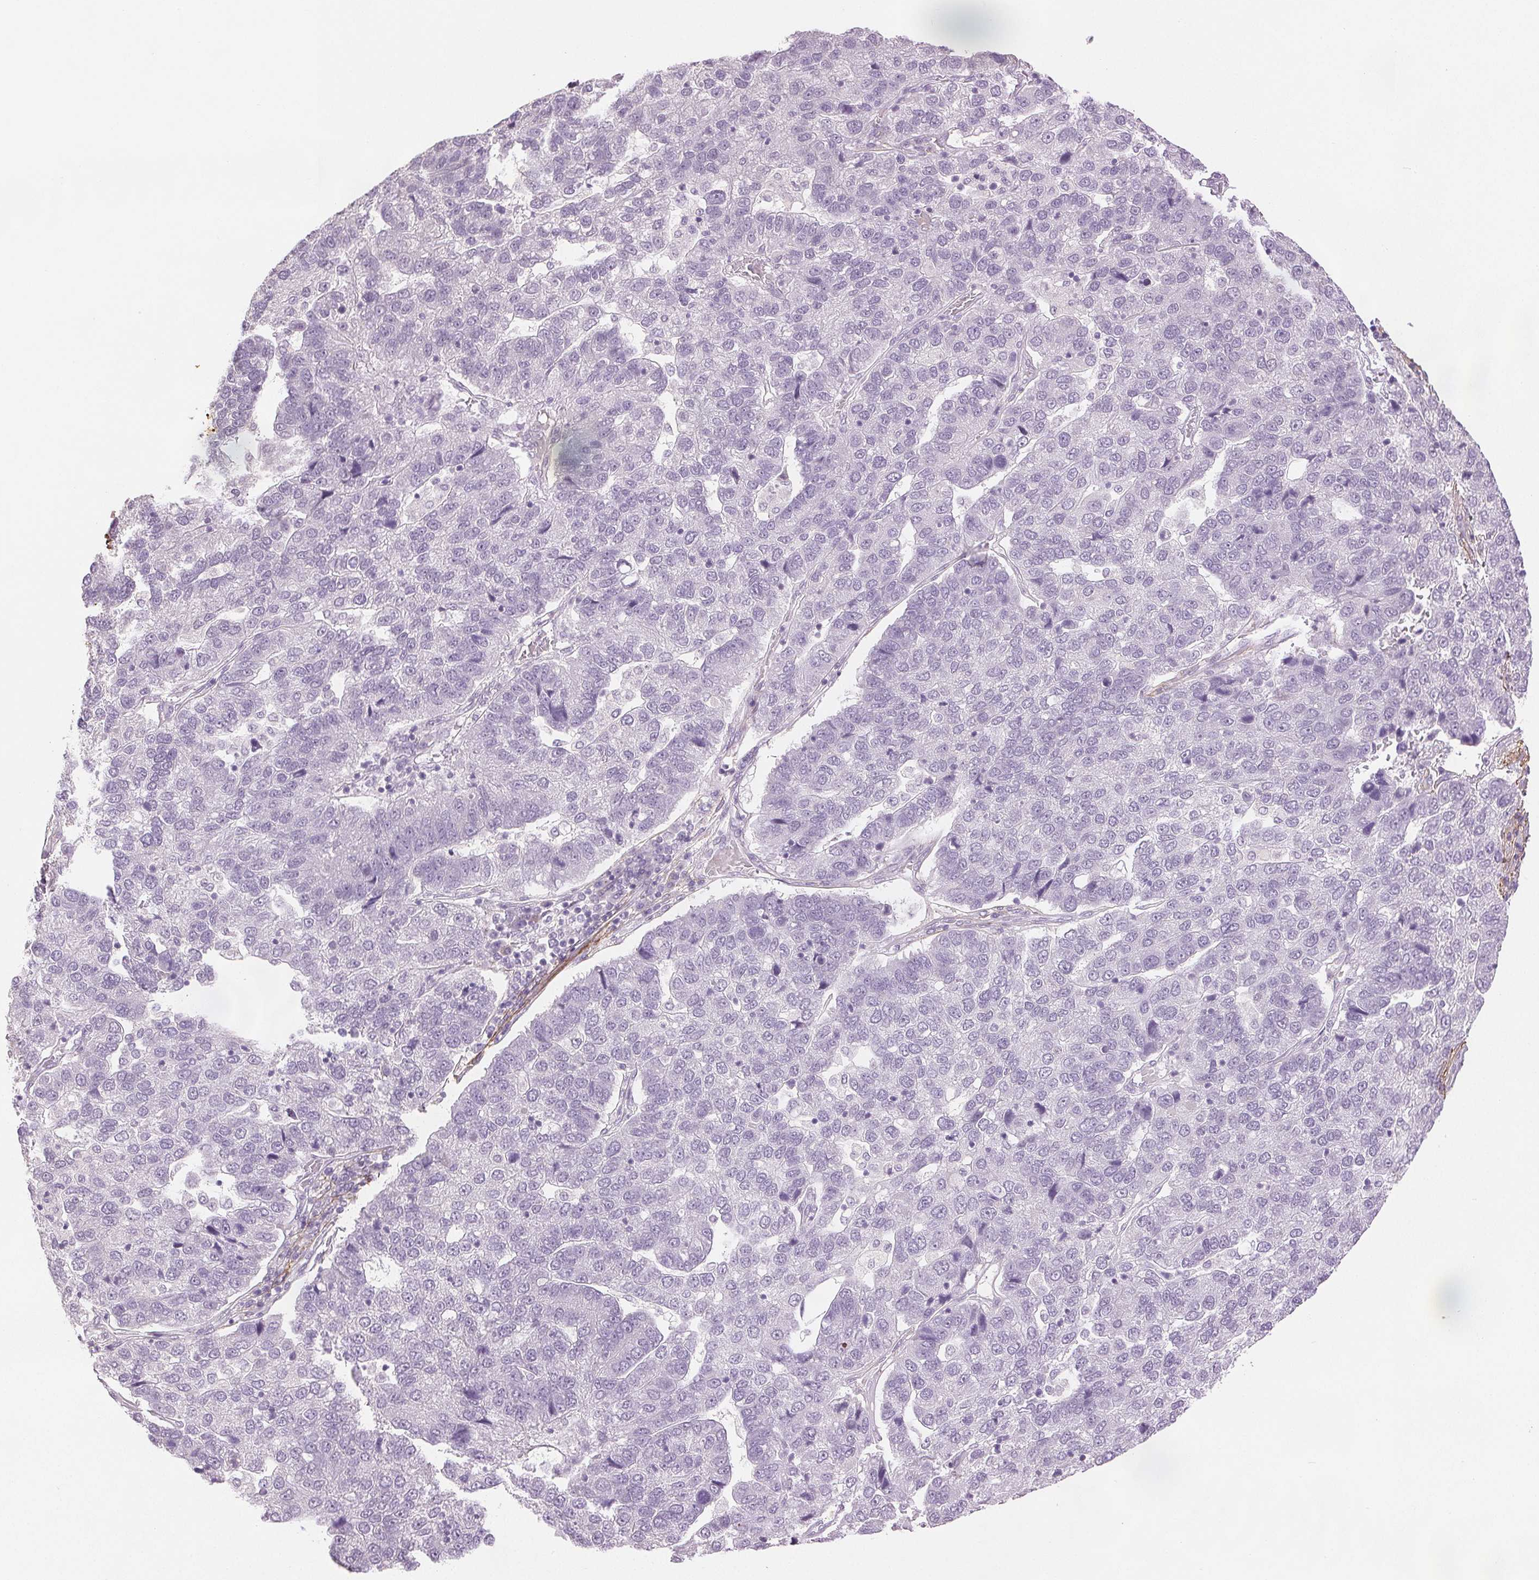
{"staining": {"intensity": "negative", "quantity": "none", "location": "none"}, "tissue": "pancreatic cancer", "cell_type": "Tumor cells", "image_type": "cancer", "snomed": [{"axis": "morphology", "description": "Adenocarcinoma, NOS"}, {"axis": "topography", "description": "Pancreas"}], "caption": "Photomicrograph shows no protein staining in tumor cells of pancreatic adenocarcinoma tissue. Brightfield microscopy of IHC stained with DAB (3,3'-diaminobenzidine) (brown) and hematoxylin (blue), captured at high magnification.", "gene": "FBN1", "patient": {"sex": "female", "age": 61}}